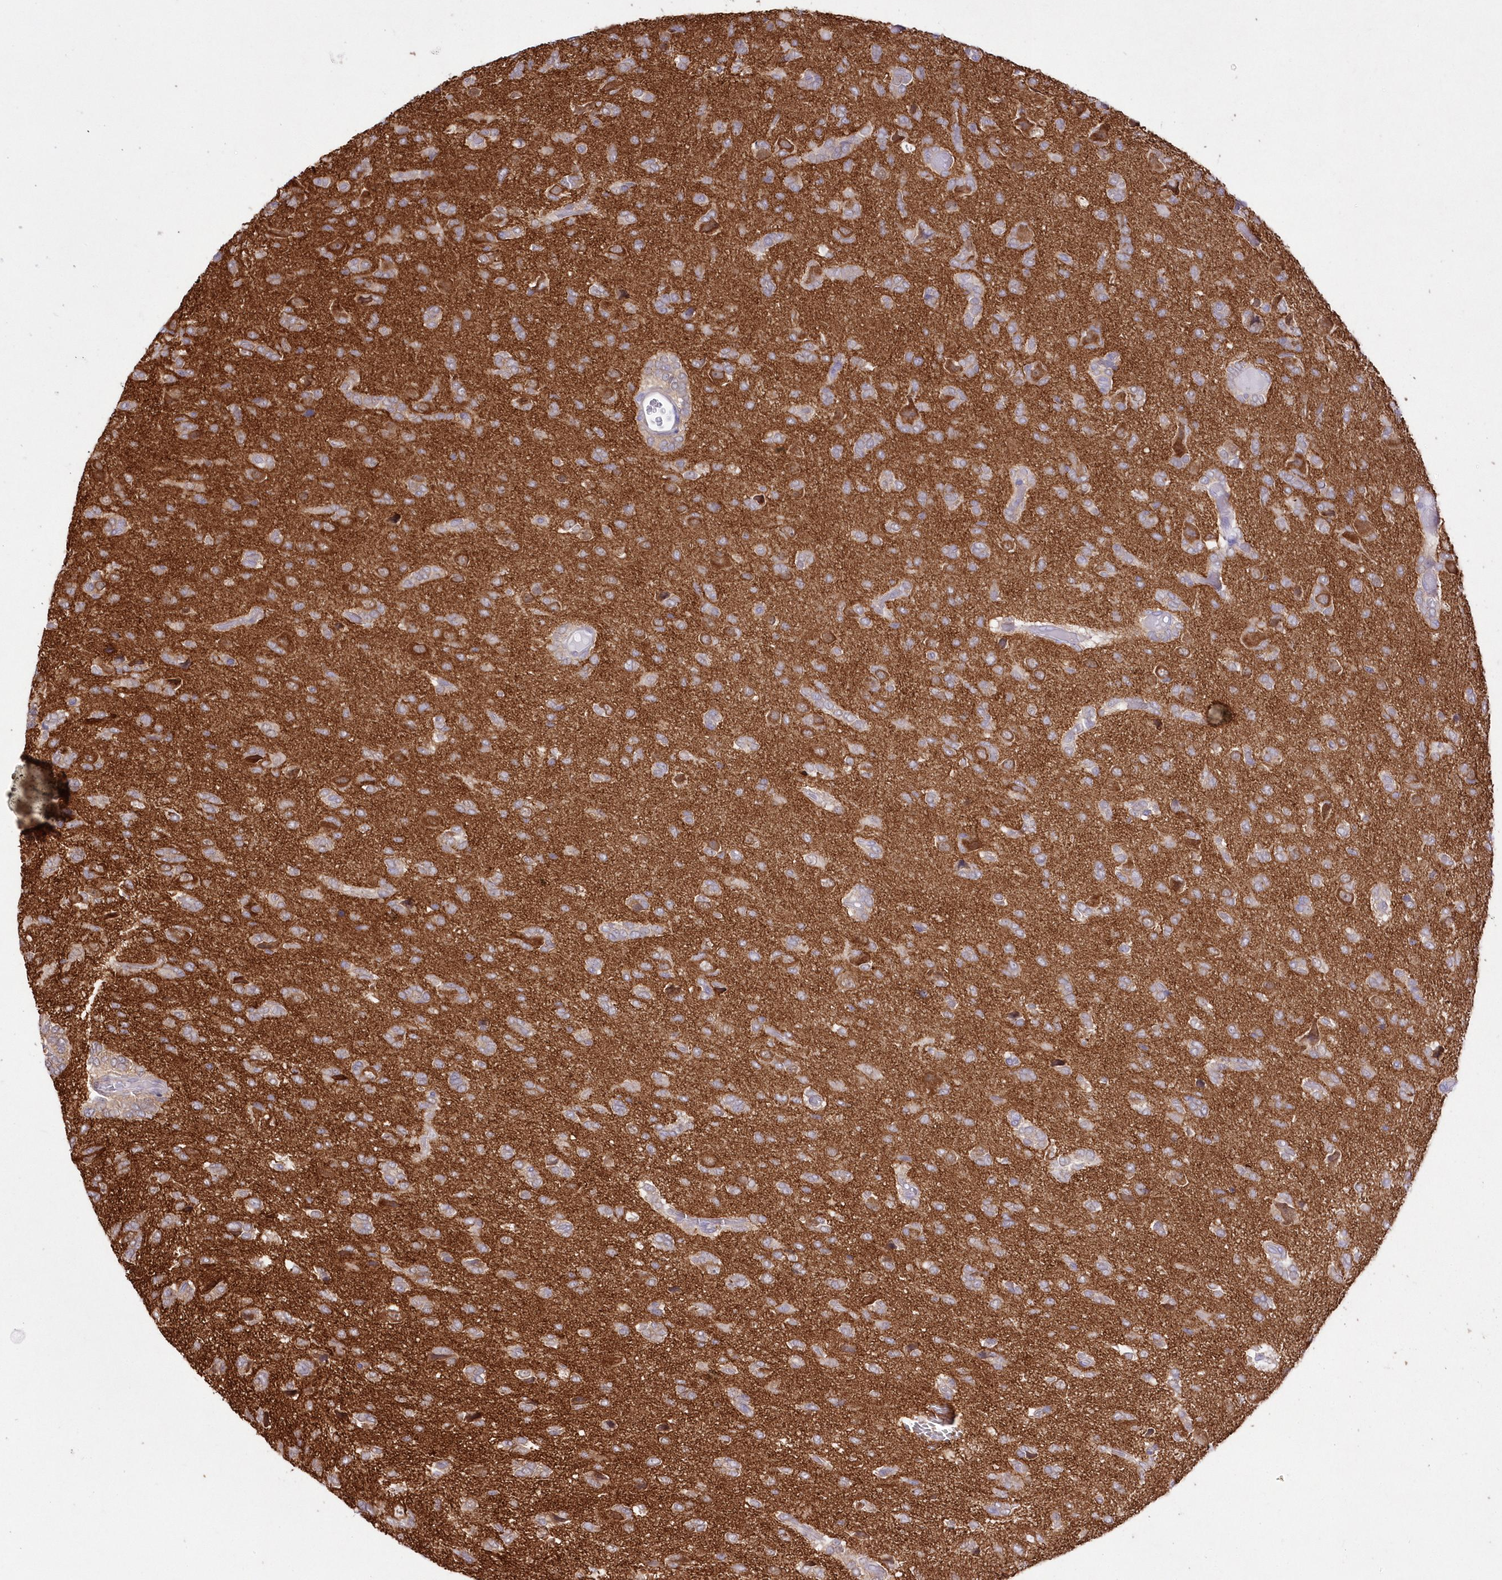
{"staining": {"intensity": "moderate", "quantity": "25%-75%", "location": "cytoplasmic/membranous"}, "tissue": "glioma", "cell_type": "Tumor cells", "image_type": "cancer", "snomed": [{"axis": "morphology", "description": "Glioma, malignant, High grade"}, {"axis": "topography", "description": "Brain"}], "caption": "Glioma tissue reveals moderate cytoplasmic/membranous positivity in approximately 25%-75% of tumor cells, visualized by immunohistochemistry.", "gene": "FAM241B", "patient": {"sex": "female", "age": 59}}